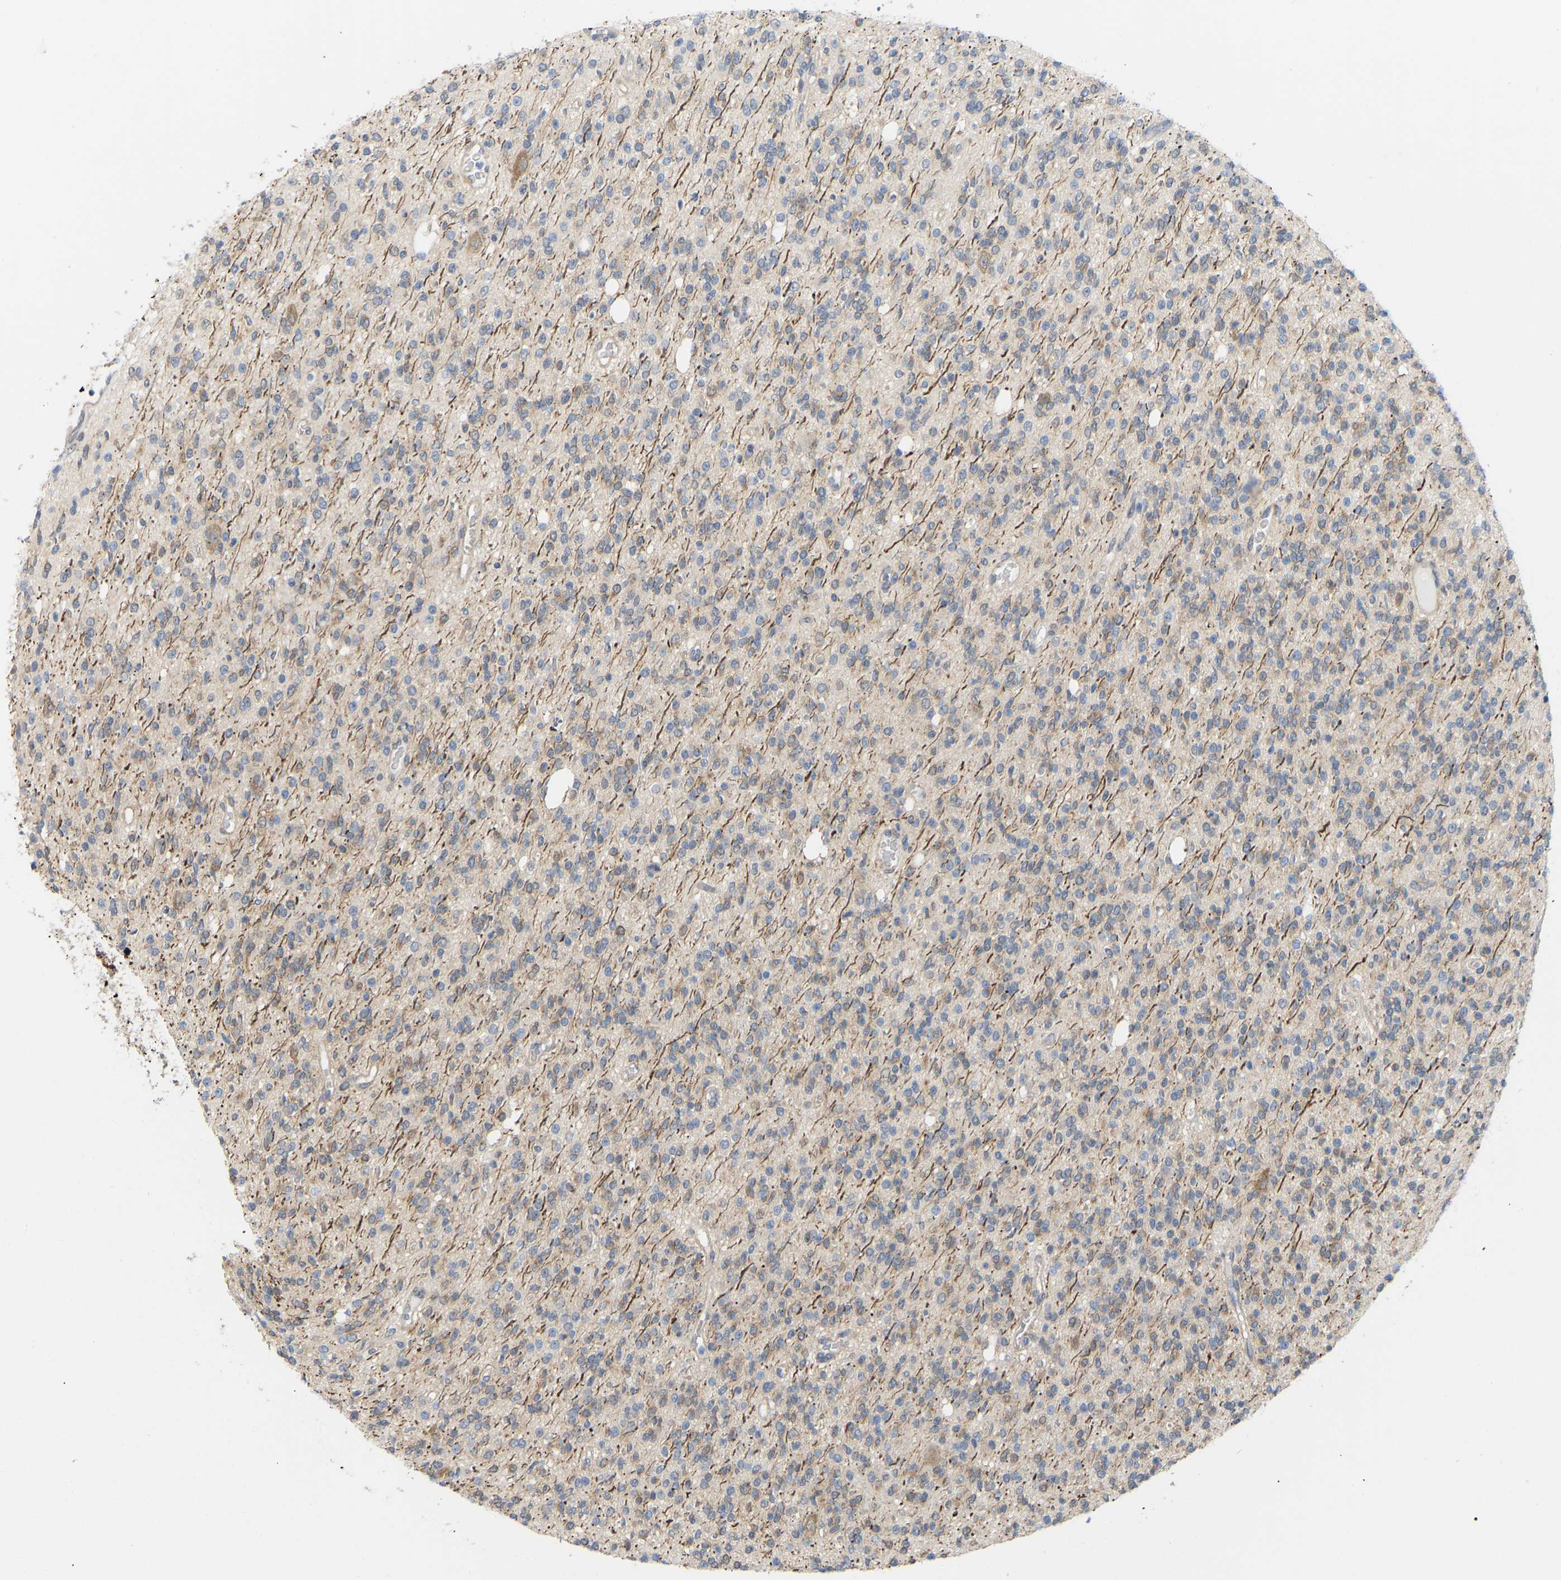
{"staining": {"intensity": "weak", "quantity": "<25%", "location": "cytoplasmic/membranous"}, "tissue": "glioma", "cell_type": "Tumor cells", "image_type": "cancer", "snomed": [{"axis": "morphology", "description": "Glioma, malignant, High grade"}, {"axis": "topography", "description": "Brain"}], "caption": "Tumor cells show no significant protein positivity in malignant high-grade glioma. The staining was performed using DAB (3,3'-diaminobenzidine) to visualize the protein expression in brown, while the nuclei were stained in blue with hematoxylin (Magnification: 20x).", "gene": "BEND3", "patient": {"sex": "male", "age": 34}}